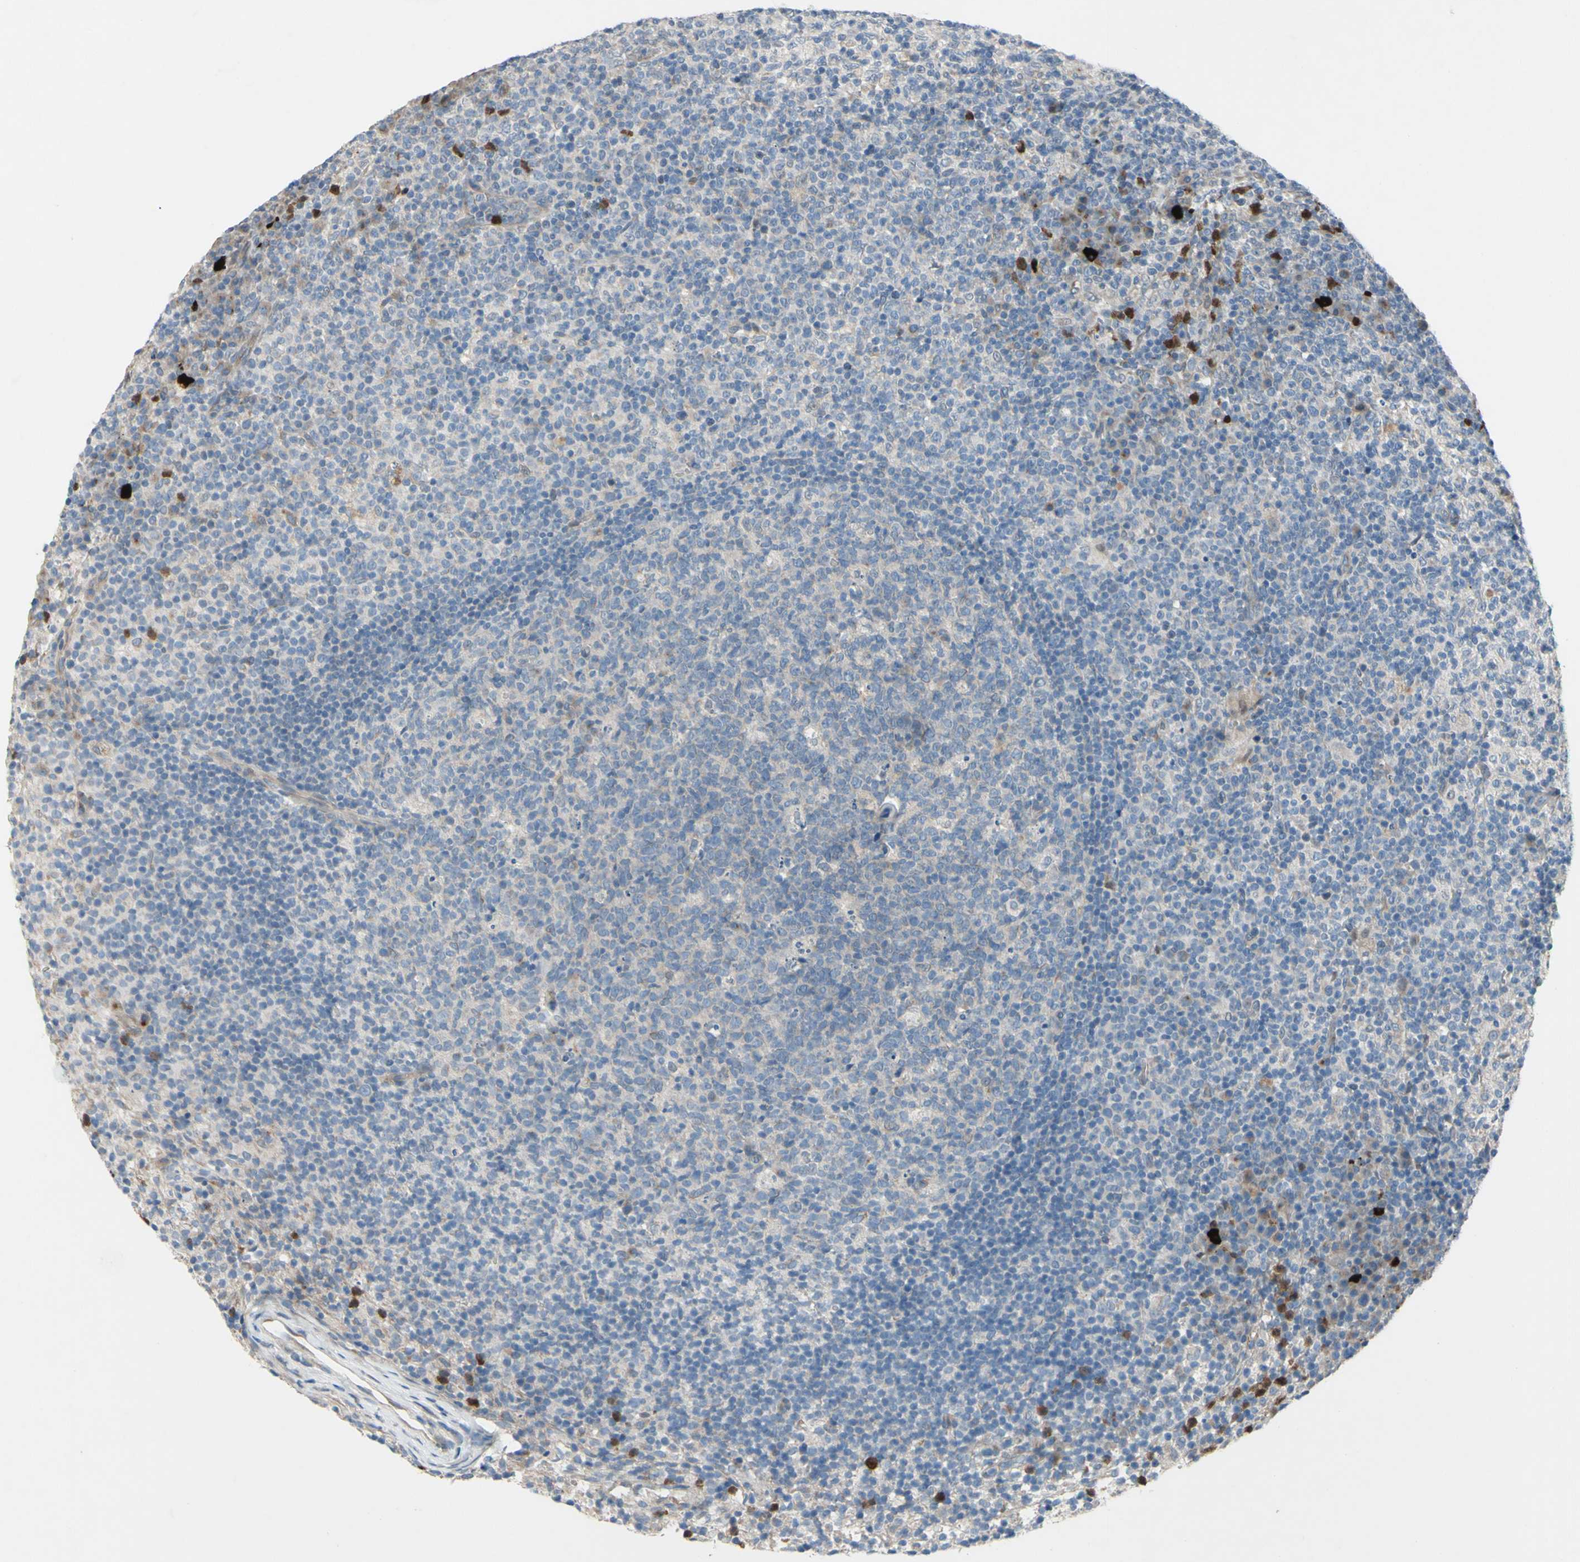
{"staining": {"intensity": "weak", "quantity": ">75%", "location": "cytoplasmic/membranous"}, "tissue": "lymph node", "cell_type": "Germinal center cells", "image_type": "normal", "snomed": [{"axis": "morphology", "description": "Normal tissue, NOS"}, {"axis": "morphology", "description": "Inflammation, NOS"}, {"axis": "topography", "description": "Lymph node"}], "caption": "A brown stain highlights weak cytoplasmic/membranous staining of a protein in germinal center cells of benign human lymph node.", "gene": "GRAMD2B", "patient": {"sex": "male", "age": 55}}